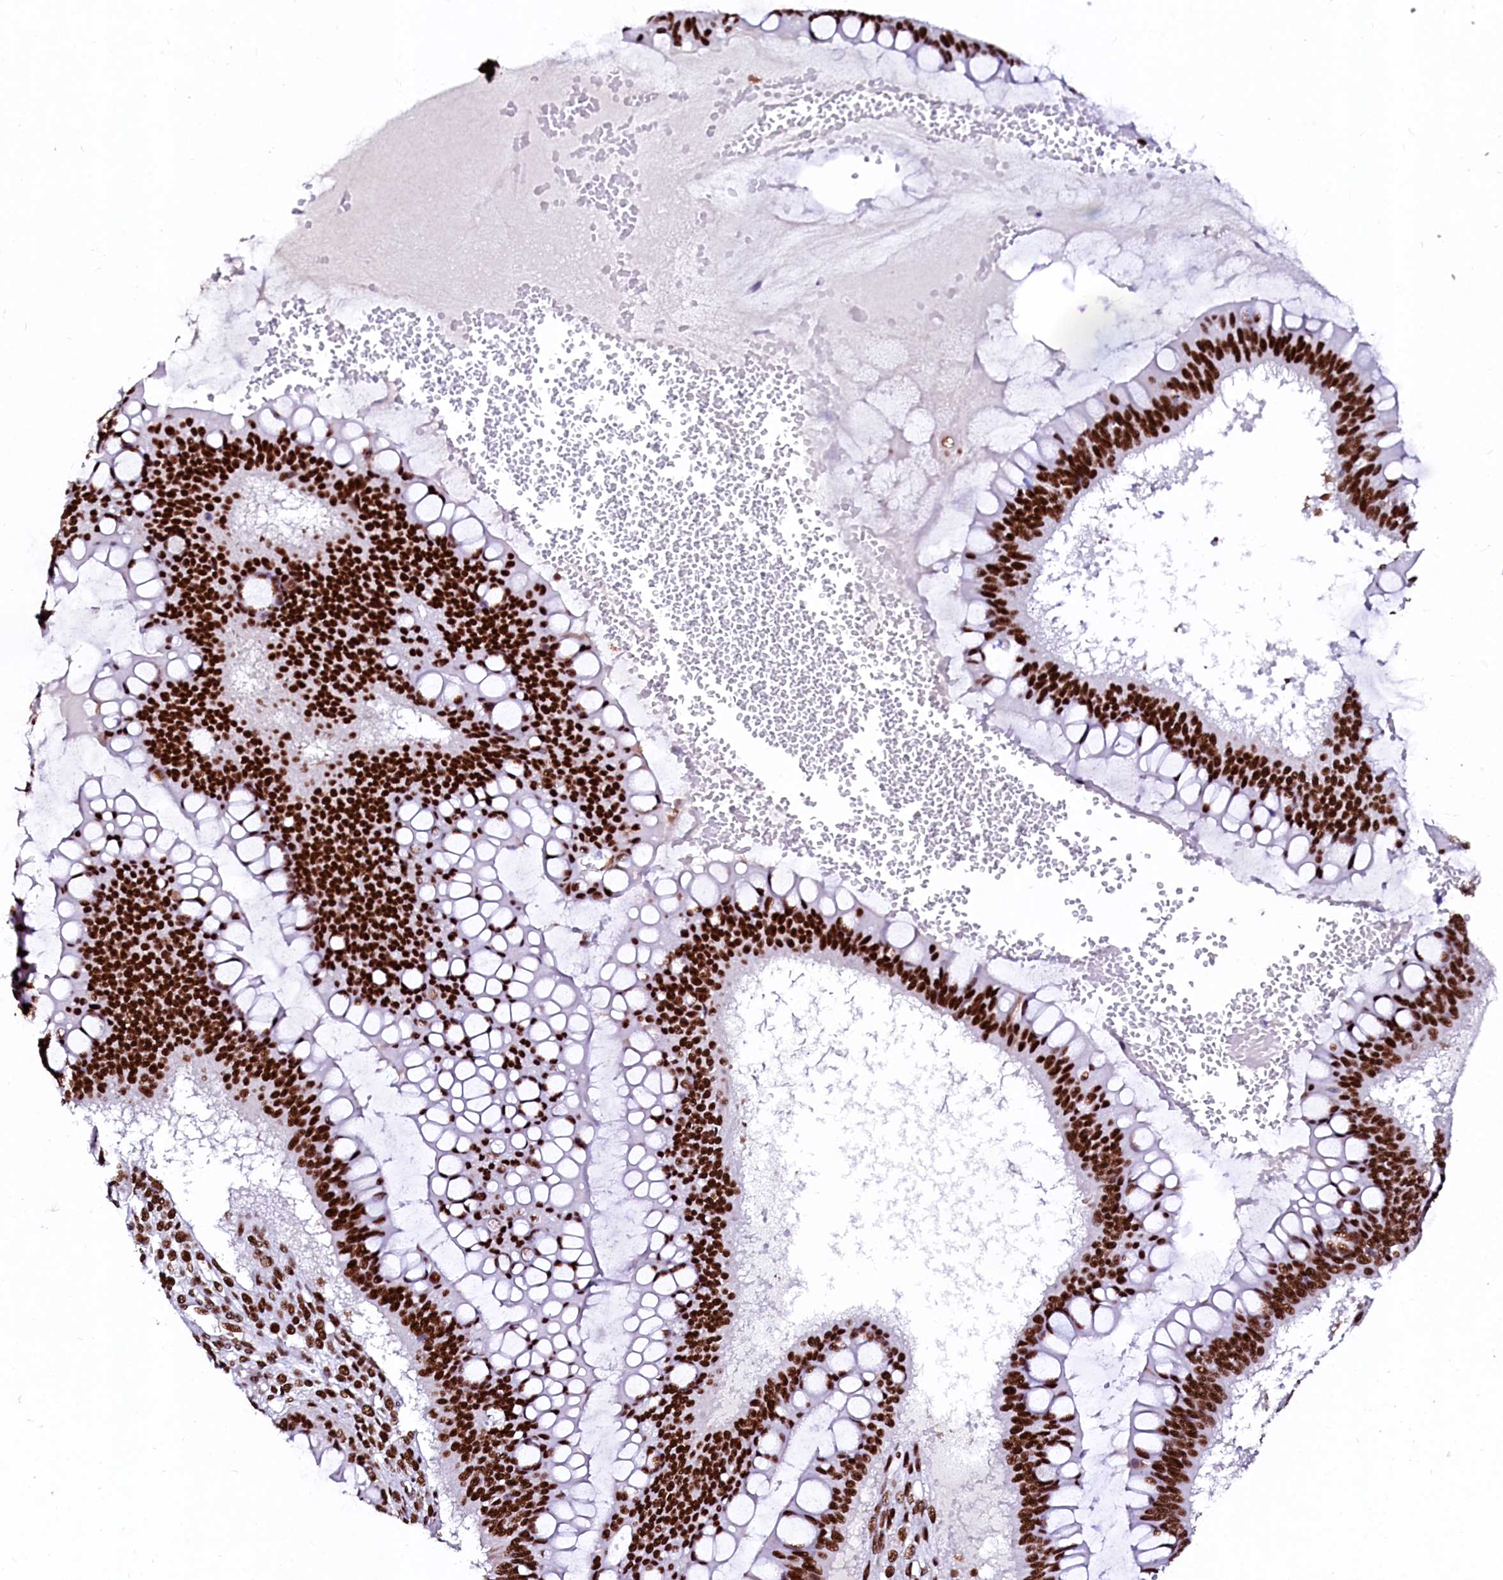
{"staining": {"intensity": "strong", "quantity": ">75%", "location": "nuclear"}, "tissue": "ovarian cancer", "cell_type": "Tumor cells", "image_type": "cancer", "snomed": [{"axis": "morphology", "description": "Cystadenocarcinoma, mucinous, NOS"}, {"axis": "topography", "description": "Ovary"}], "caption": "Brown immunohistochemical staining in human mucinous cystadenocarcinoma (ovarian) demonstrates strong nuclear staining in about >75% of tumor cells.", "gene": "CPSF6", "patient": {"sex": "female", "age": 73}}